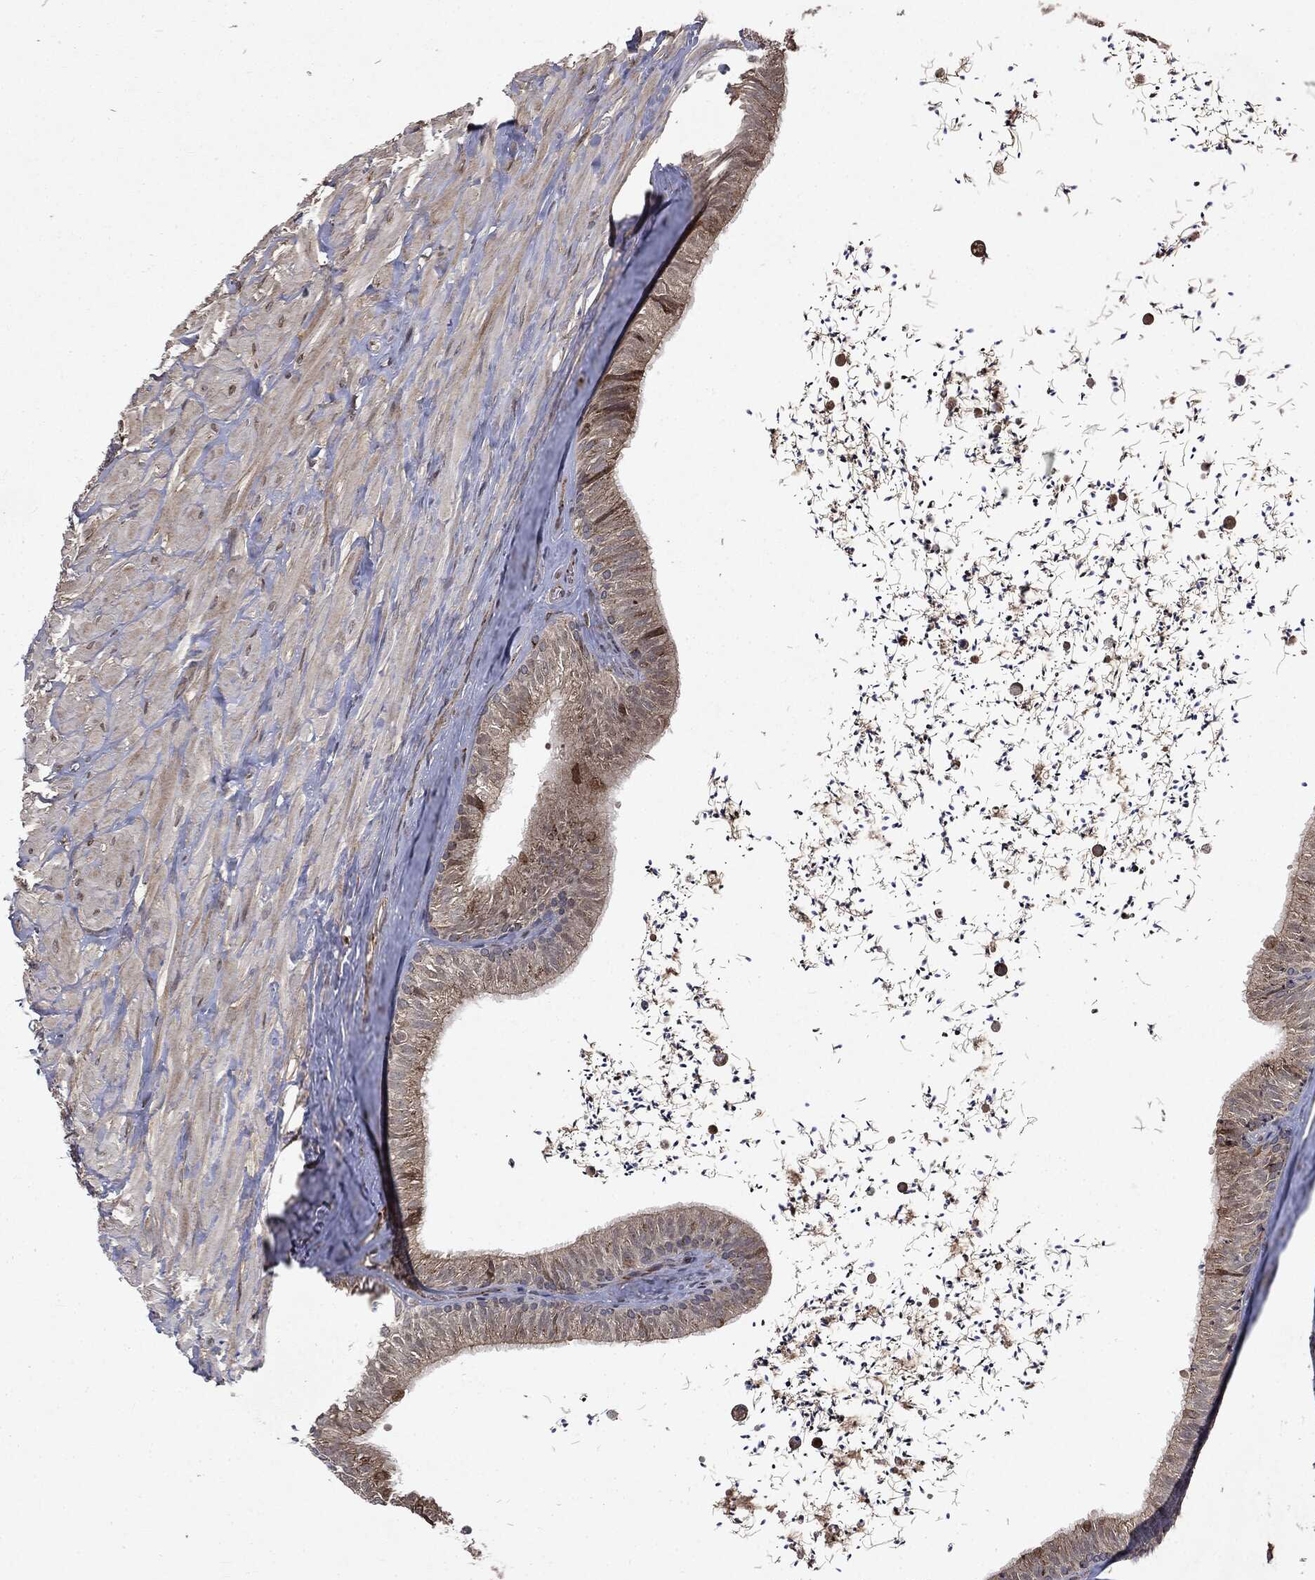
{"staining": {"intensity": "moderate", "quantity": "<25%", "location": "cytoplasmic/membranous,nuclear"}, "tissue": "epididymis", "cell_type": "Glandular cells", "image_type": "normal", "snomed": [{"axis": "morphology", "description": "Normal tissue, NOS"}, {"axis": "topography", "description": "Epididymis"}], "caption": "An IHC micrograph of normal tissue is shown. Protein staining in brown shows moderate cytoplasmic/membranous,nuclear positivity in epididymis within glandular cells. (IHC, brightfield microscopy, high magnification).", "gene": "PLPPR2", "patient": {"sex": "male", "age": 32}}